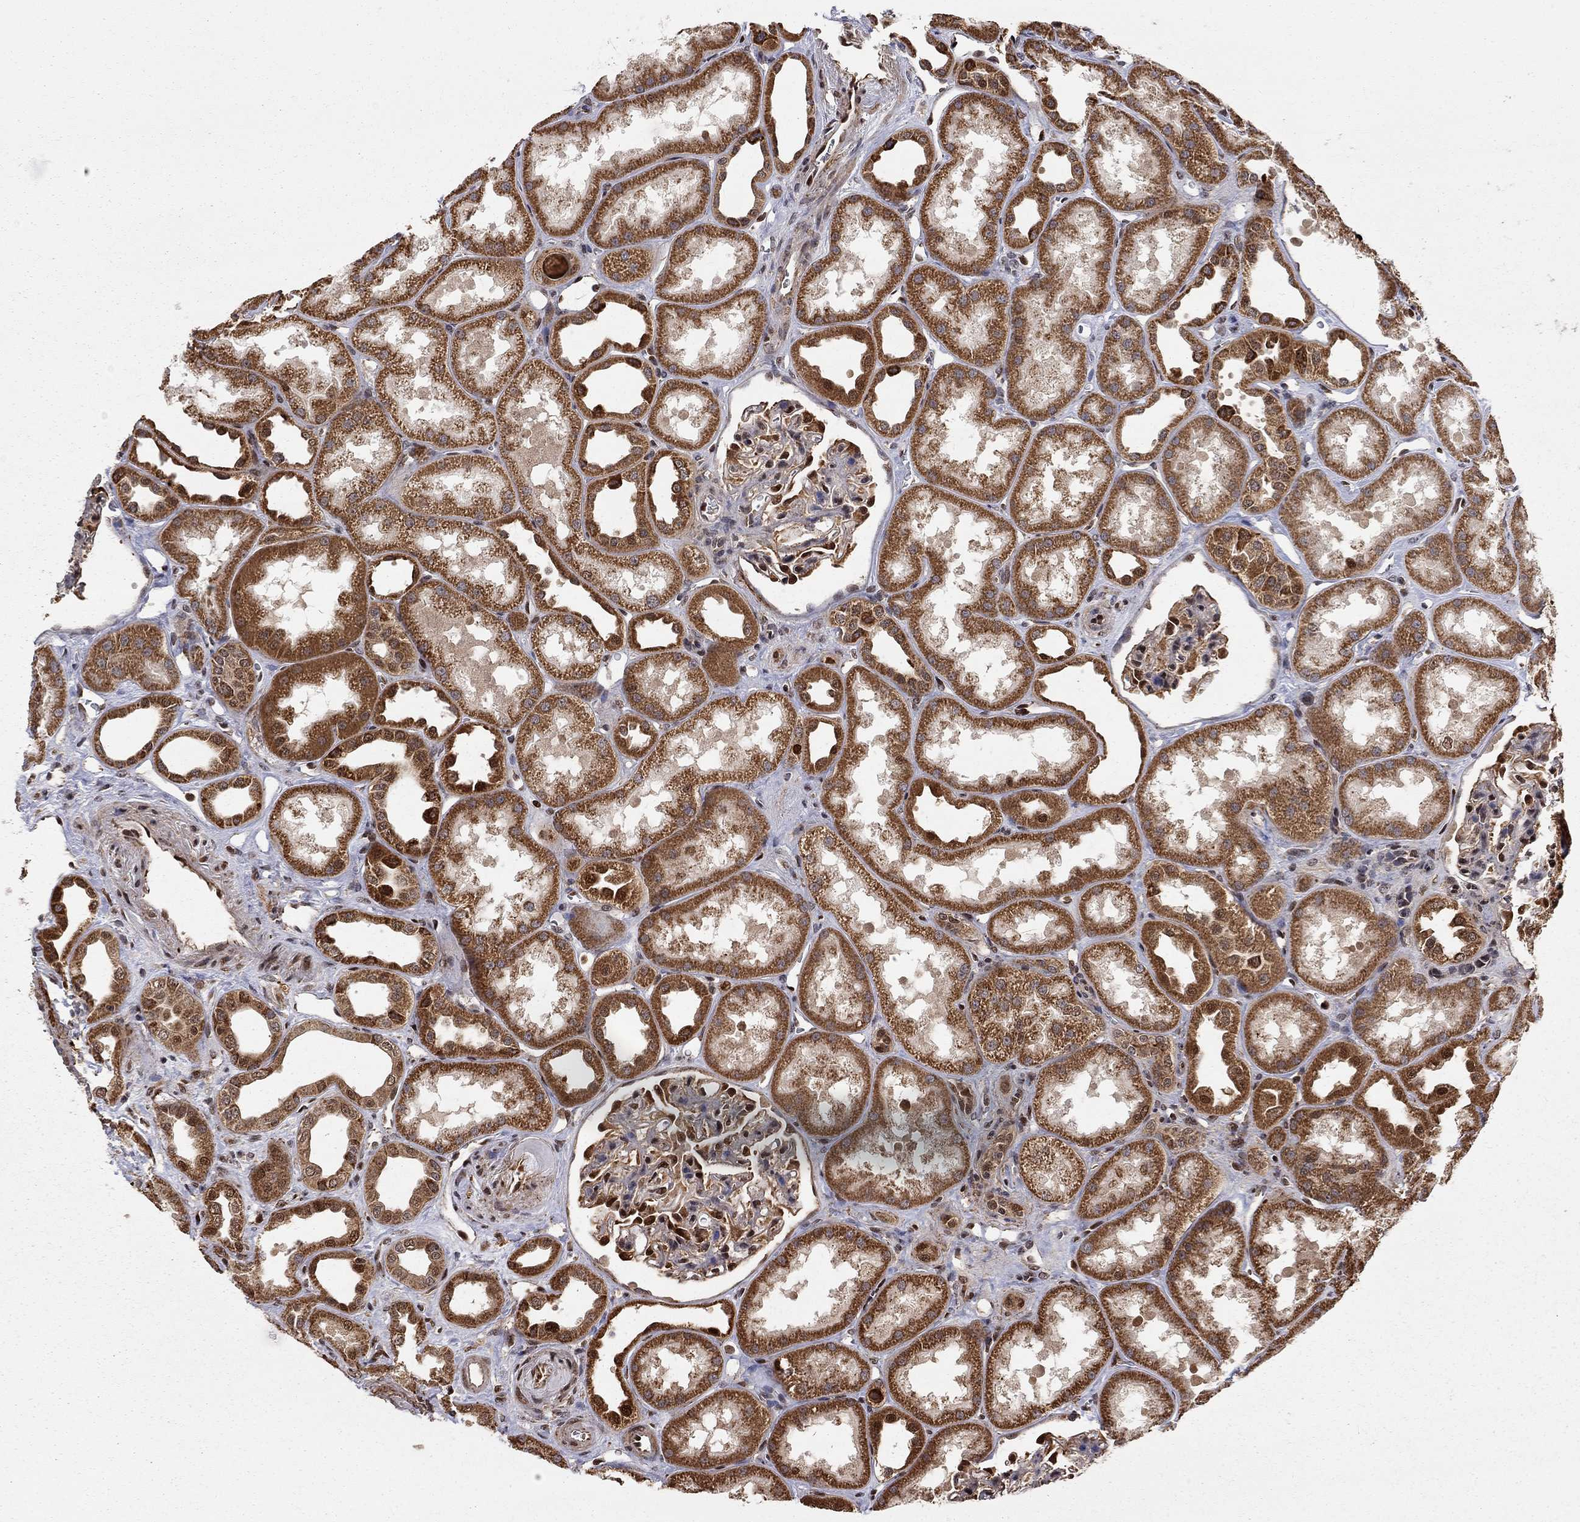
{"staining": {"intensity": "strong", "quantity": "25%-75%", "location": "nuclear"}, "tissue": "kidney", "cell_type": "Cells in glomeruli", "image_type": "normal", "snomed": [{"axis": "morphology", "description": "Normal tissue, NOS"}, {"axis": "topography", "description": "Kidney"}], "caption": "A histopathology image of human kidney stained for a protein demonstrates strong nuclear brown staining in cells in glomeruli.", "gene": "ELOB", "patient": {"sex": "male", "age": 61}}